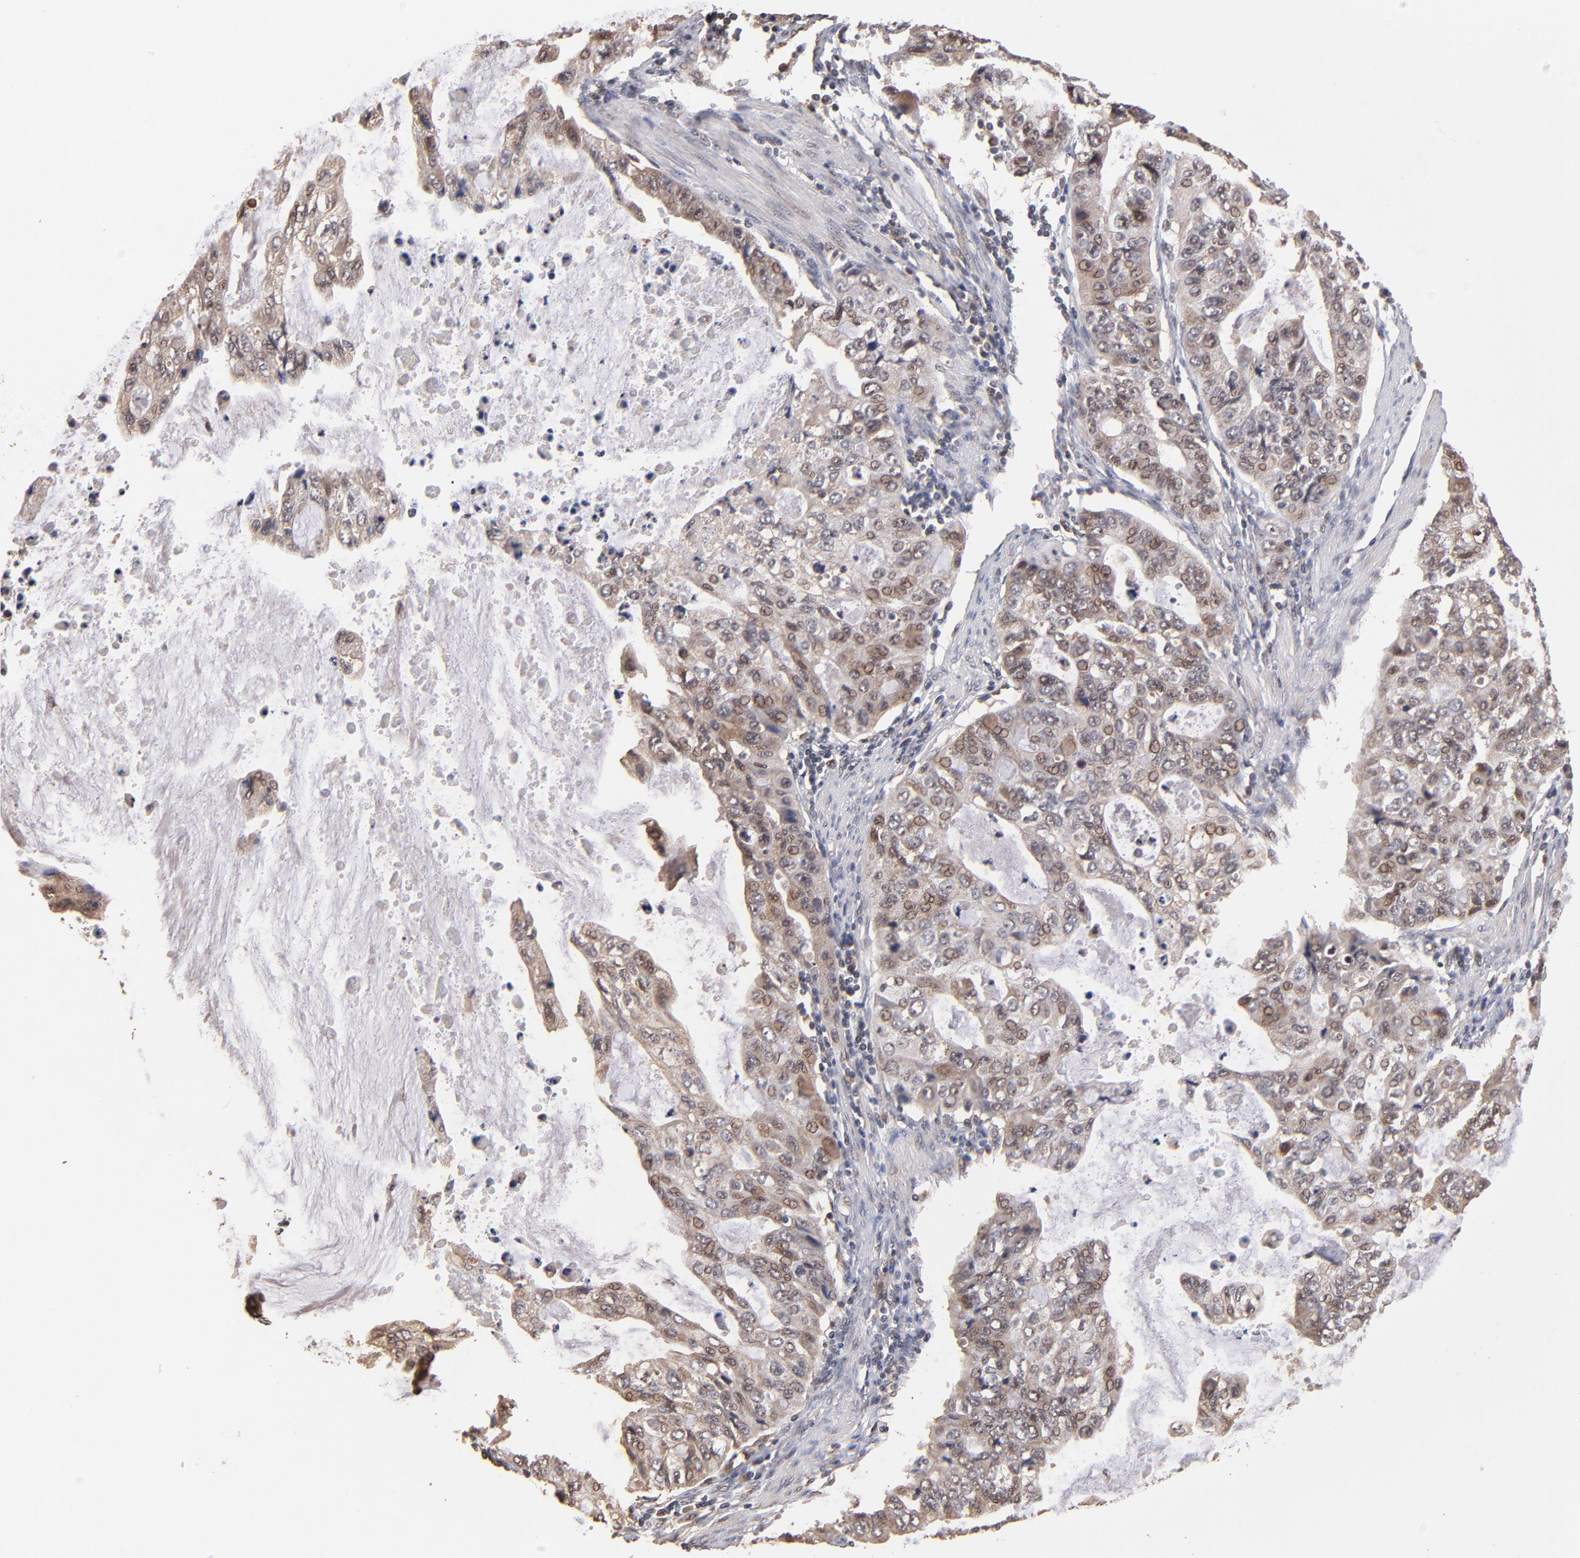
{"staining": {"intensity": "weak", "quantity": "25%-75%", "location": "nuclear"}, "tissue": "stomach cancer", "cell_type": "Tumor cells", "image_type": "cancer", "snomed": [{"axis": "morphology", "description": "Adenocarcinoma, NOS"}, {"axis": "topography", "description": "Stomach, upper"}], "caption": "A low amount of weak nuclear staining is seen in approximately 25%-75% of tumor cells in stomach adenocarcinoma tissue.", "gene": "EAPP", "patient": {"sex": "female", "age": 52}}